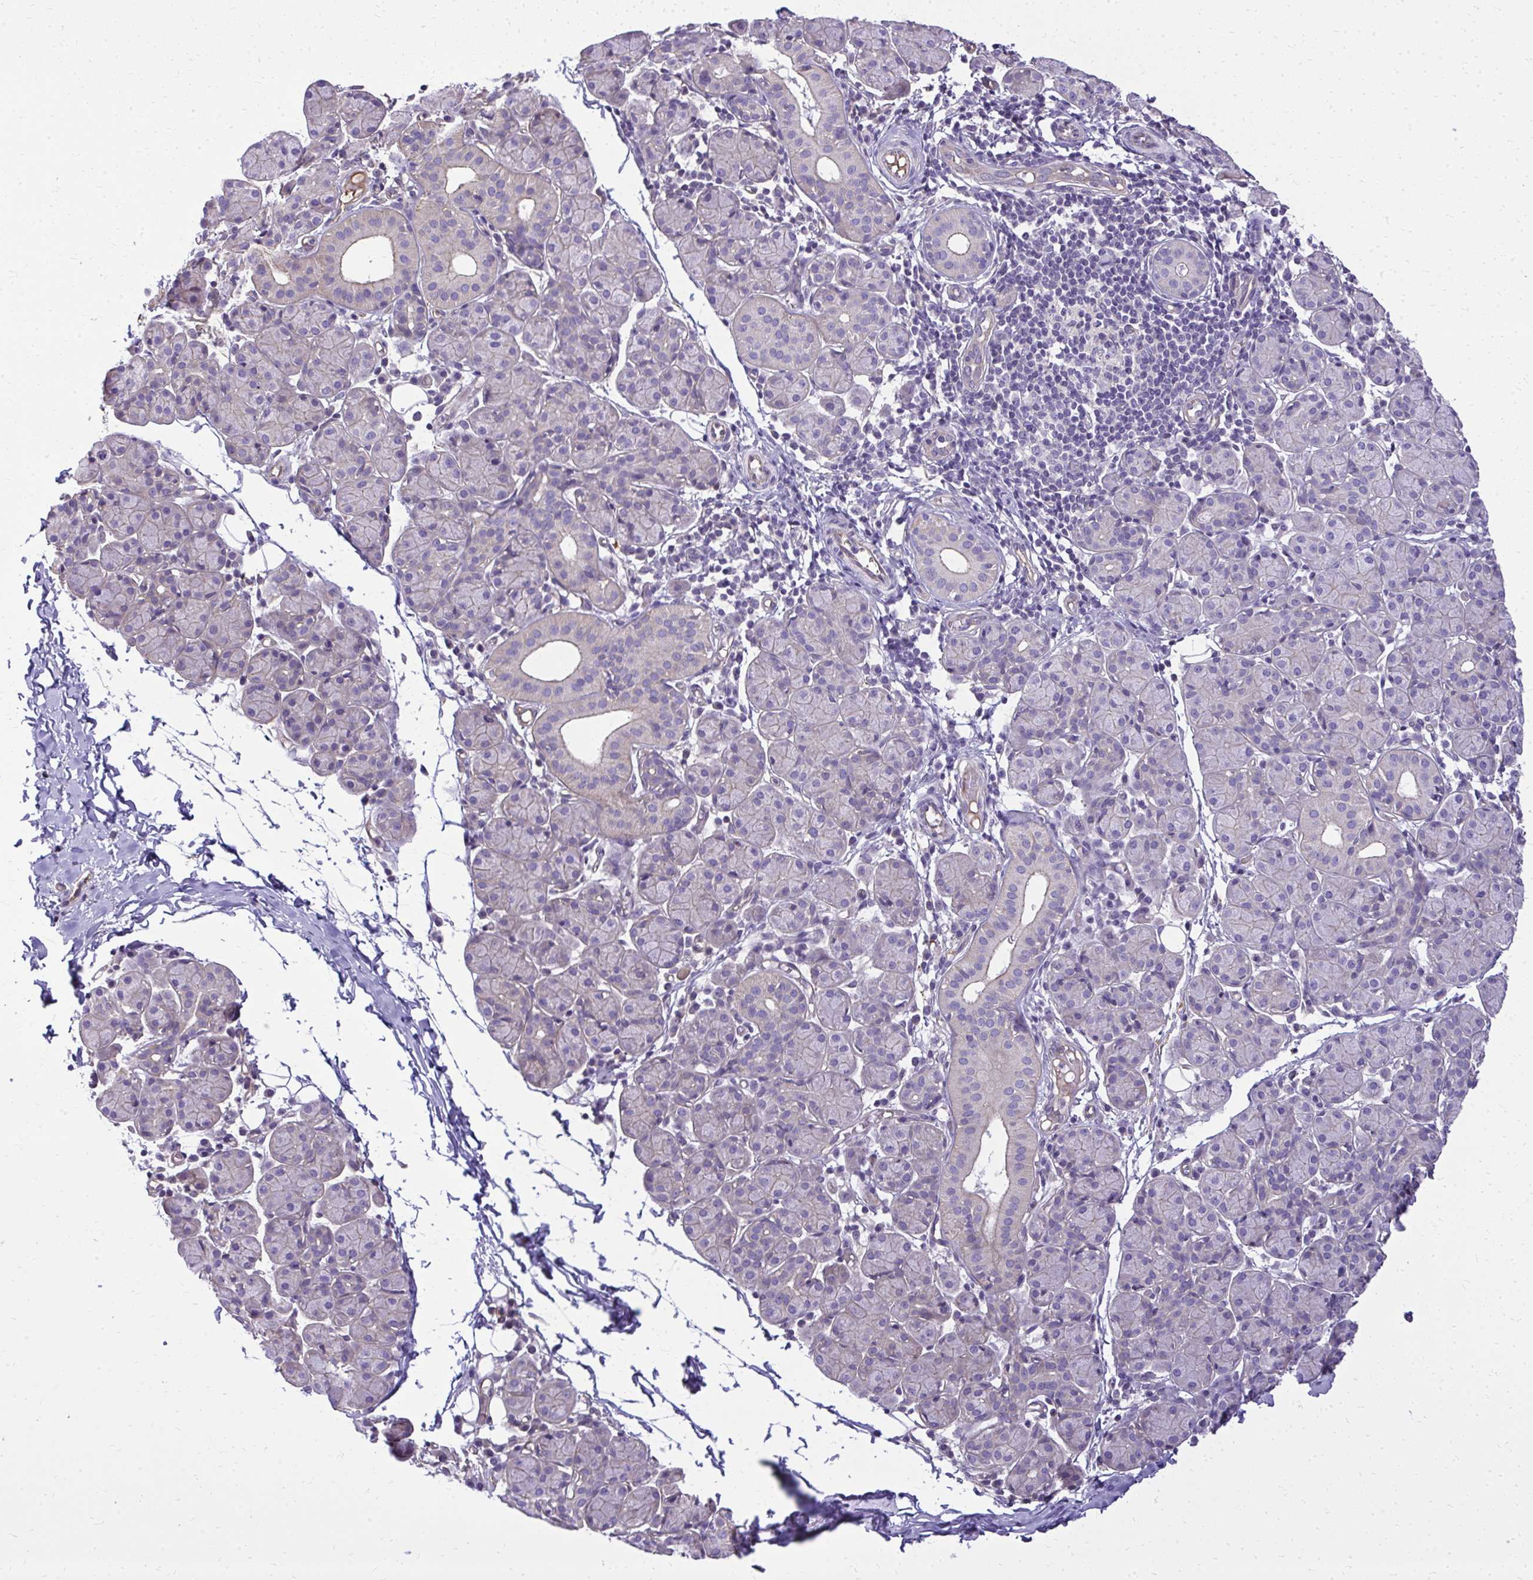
{"staining": {"intensity": "weak", "quantity": "25%-75%", "location": "cytoplasmic/membranous"}, "tissue": "salivary gland", "cell_type": "Glandular cells", "image_type": "normal", "snomed": [{"axis": "morphology", "description": "Normal tissue, NOS"}, {"axis": "morphology", "description": "Inflammation, NOS"}, {"axis": "topography", "description": "Lymph node"}, {"axis": "topography", "description": "Salivary gland"}], "caption": "A micrograph of salivary gland stained for a protein exhibits weak cytoplasmic/membranous brown staining in glandular cells.", "gene": "RUNDC3B", "patient": {"sex": "male", "age": 3}}